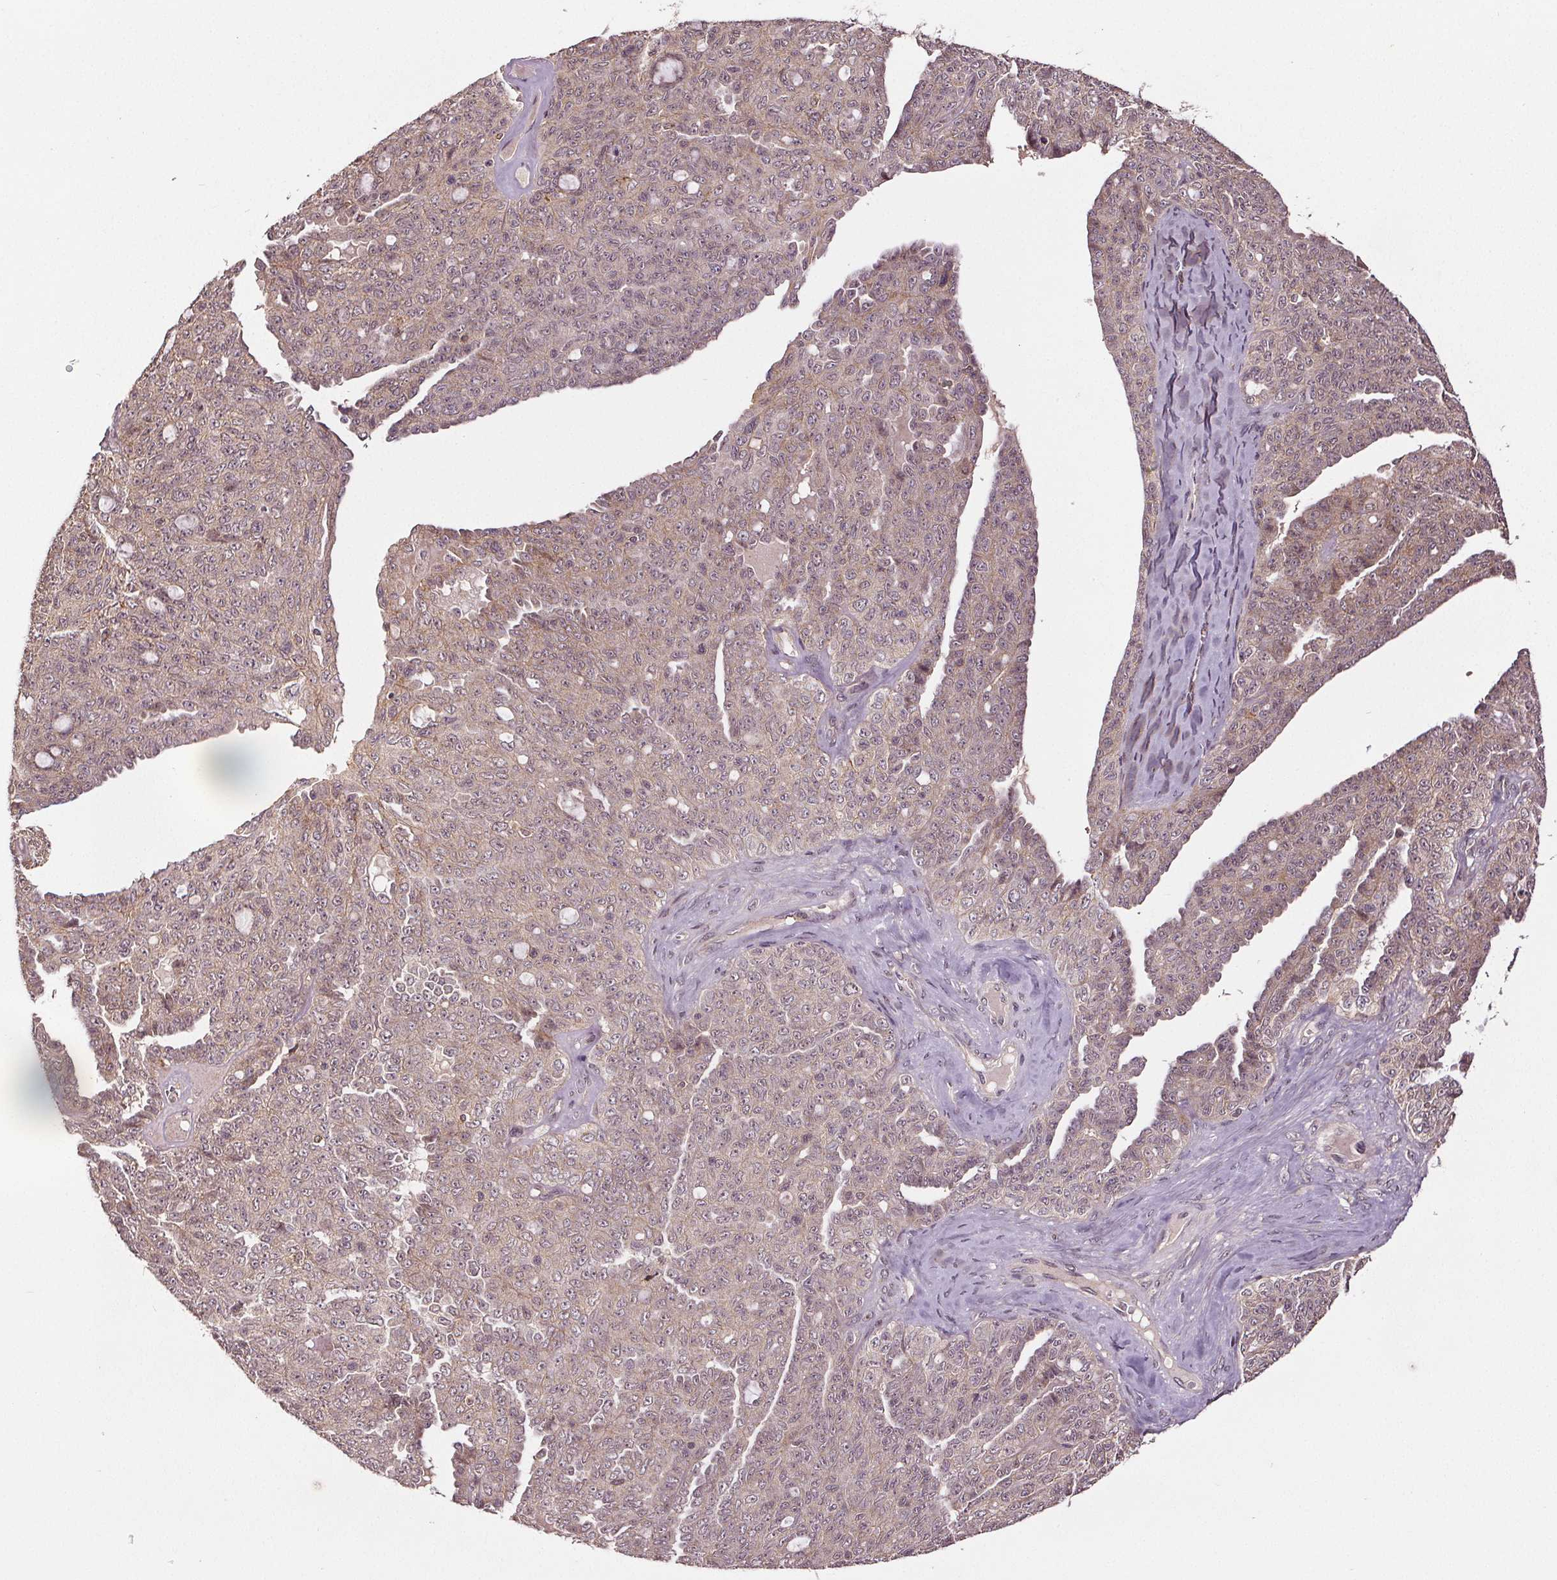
{"staining": {"intensity": "negative", "quantity": "none", "location": "none"}, "tissue": "ovarian cancer", "cell_type": "Tumor cells", "image_type": "cancer", "snomed": [{"axis": "morphology", "description": "Cystadenocarcinoma, serous, NOS"}, {"axis": "topography", "description": "Ovary"}], "caption": "A photomicrograph of ovarian cancer stained for a protein reveals no brown staining in tumor cells.", "gene": "EPHB3", "patient": {"sex": "female", "age": 71}}